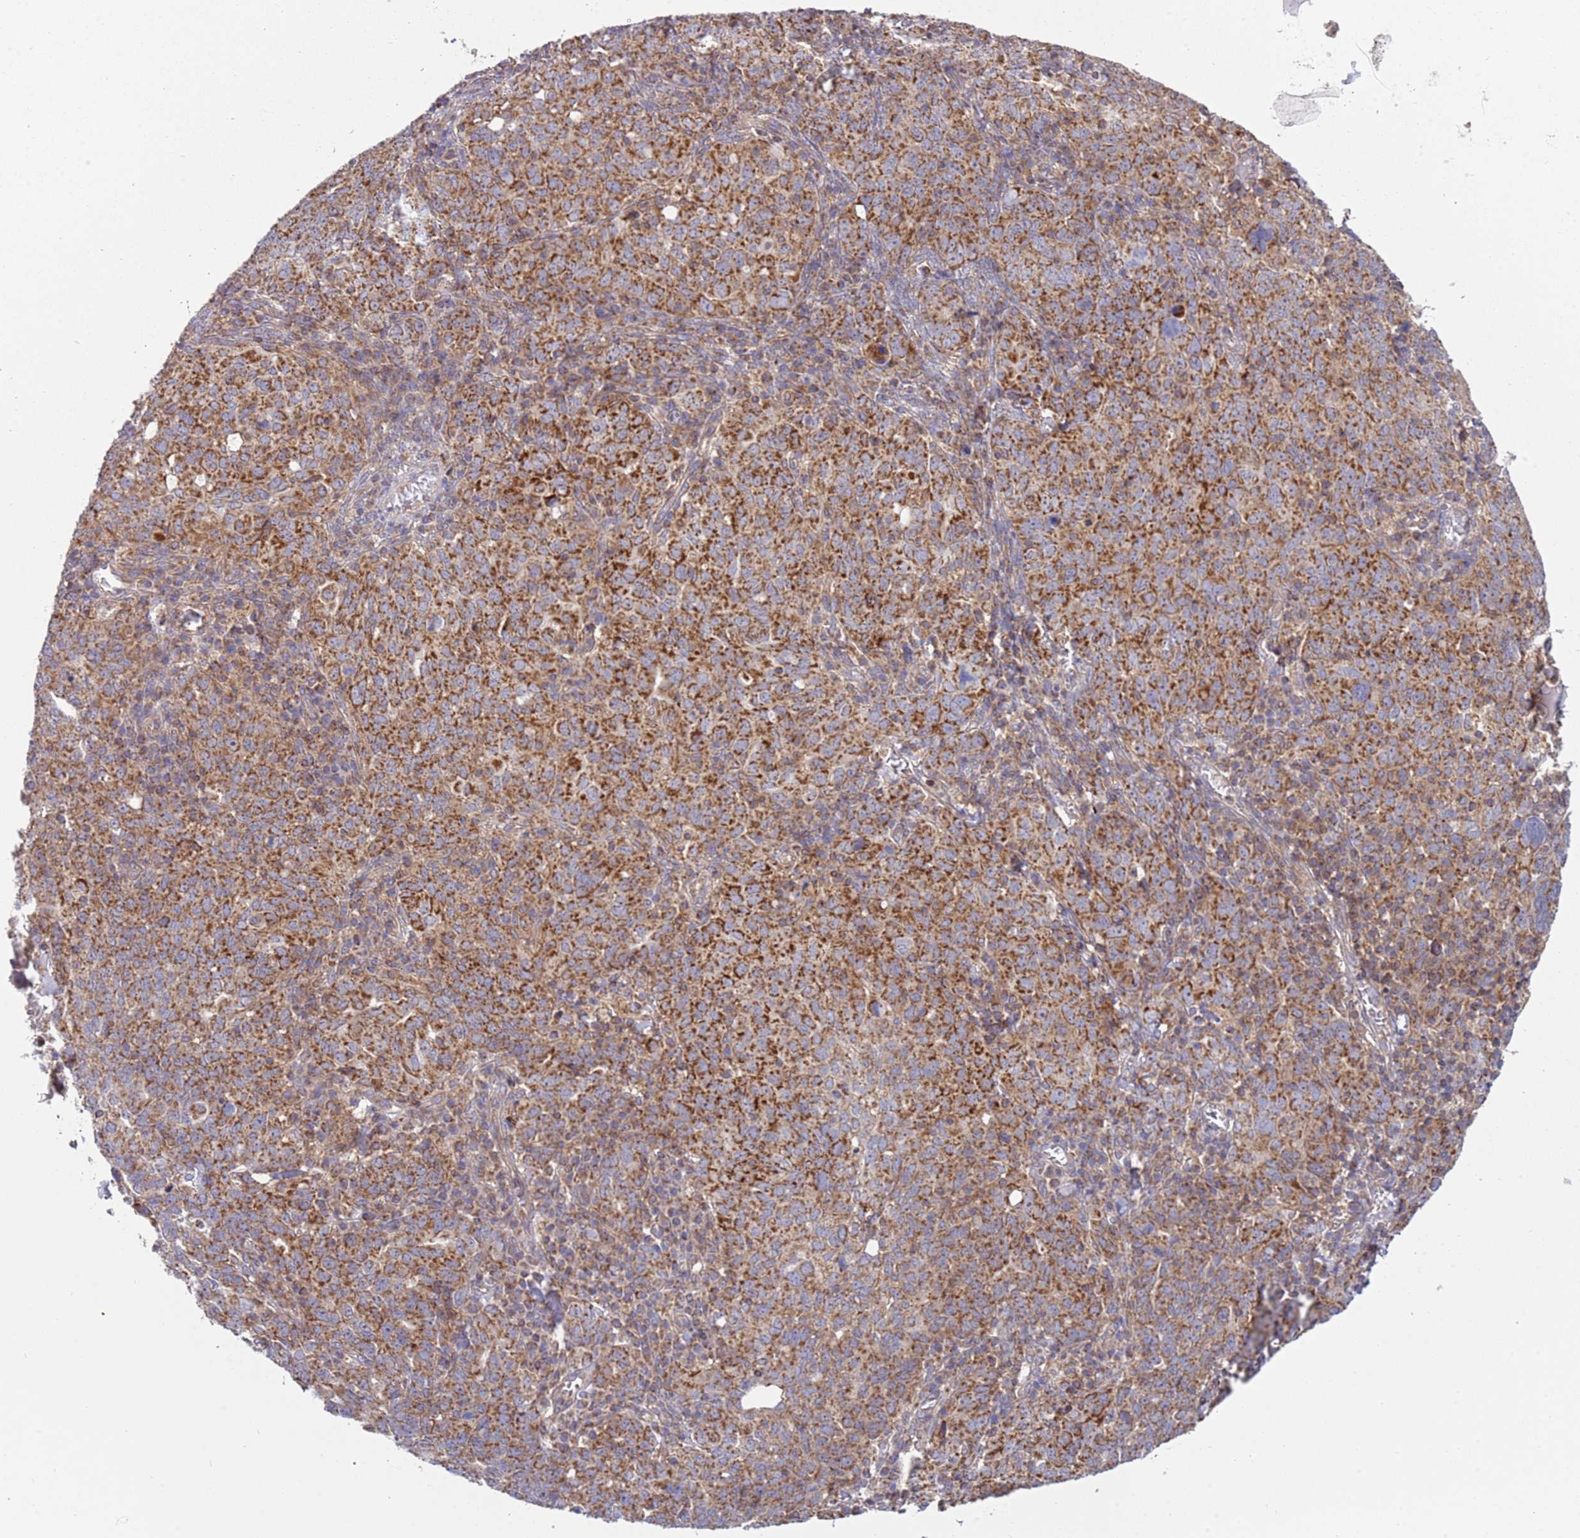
{"staining": {"intensity": "moderate", "quantity": ">75%", "location": "cytoplasmic/membranous"}, "tissue": "ovarian cancer", "cell_type": "Tumor cells", "image_type": "cancer", "snomed": [{"axis": "morphology", "description": "Carcinoma, endometroid"}, {"axis": "topography", "description": "Ovary"}], "caption": "Protein expression analysis of ovarian cancer exhibits moderate cytoplasmic/membranous staining in approximately >75% of tumor cells. (DAB IHC with brightfield microscopy, high magnification).", "gene": "IRS4", "patient": {"sex": "female", "age": 62}}